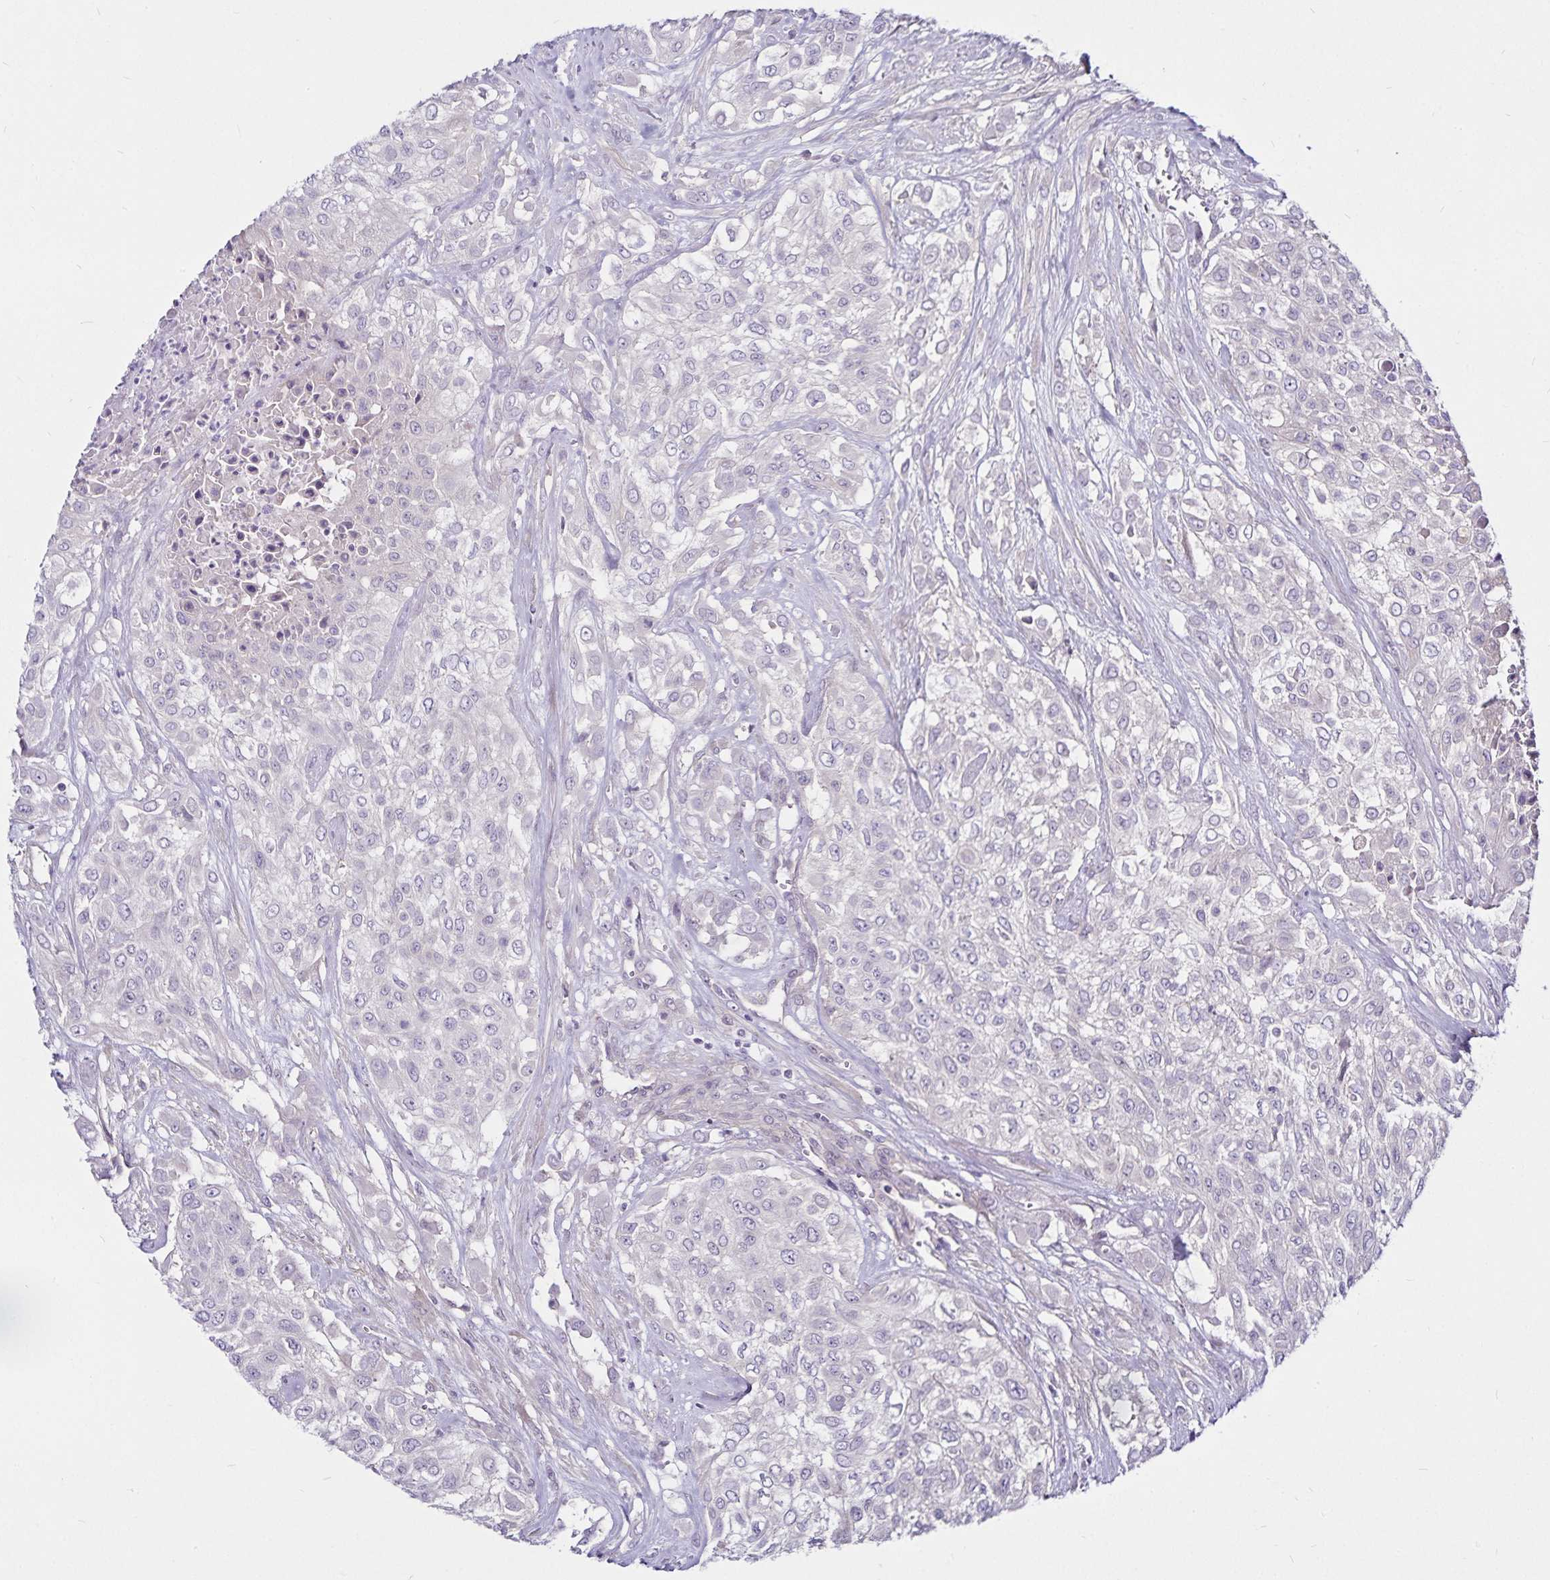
{"staining": {"intensity": "negative", "quantity": "none", "location": "none"}, "tissue": "urothelial cancer", "cell_type": "Tumor cells", "image_type": "cancer", "snomed": [{"axis": "morphology", "description": "Urothelial carcinoma, High grade"}, {"axis": "topography", "description": "Urinary bladder"}], "caption": "Tumor cells show no significant protein expression in urothelial cancer. The staining was performed using DAB (3,3'-diaminobenzidine) to visualize the protein expression in brown, while the nuclei were stained in blue with hematoxylin (Magnification: 20x).", "gene": "GNG12", "patient": {"sex": "male", "age": 57}}